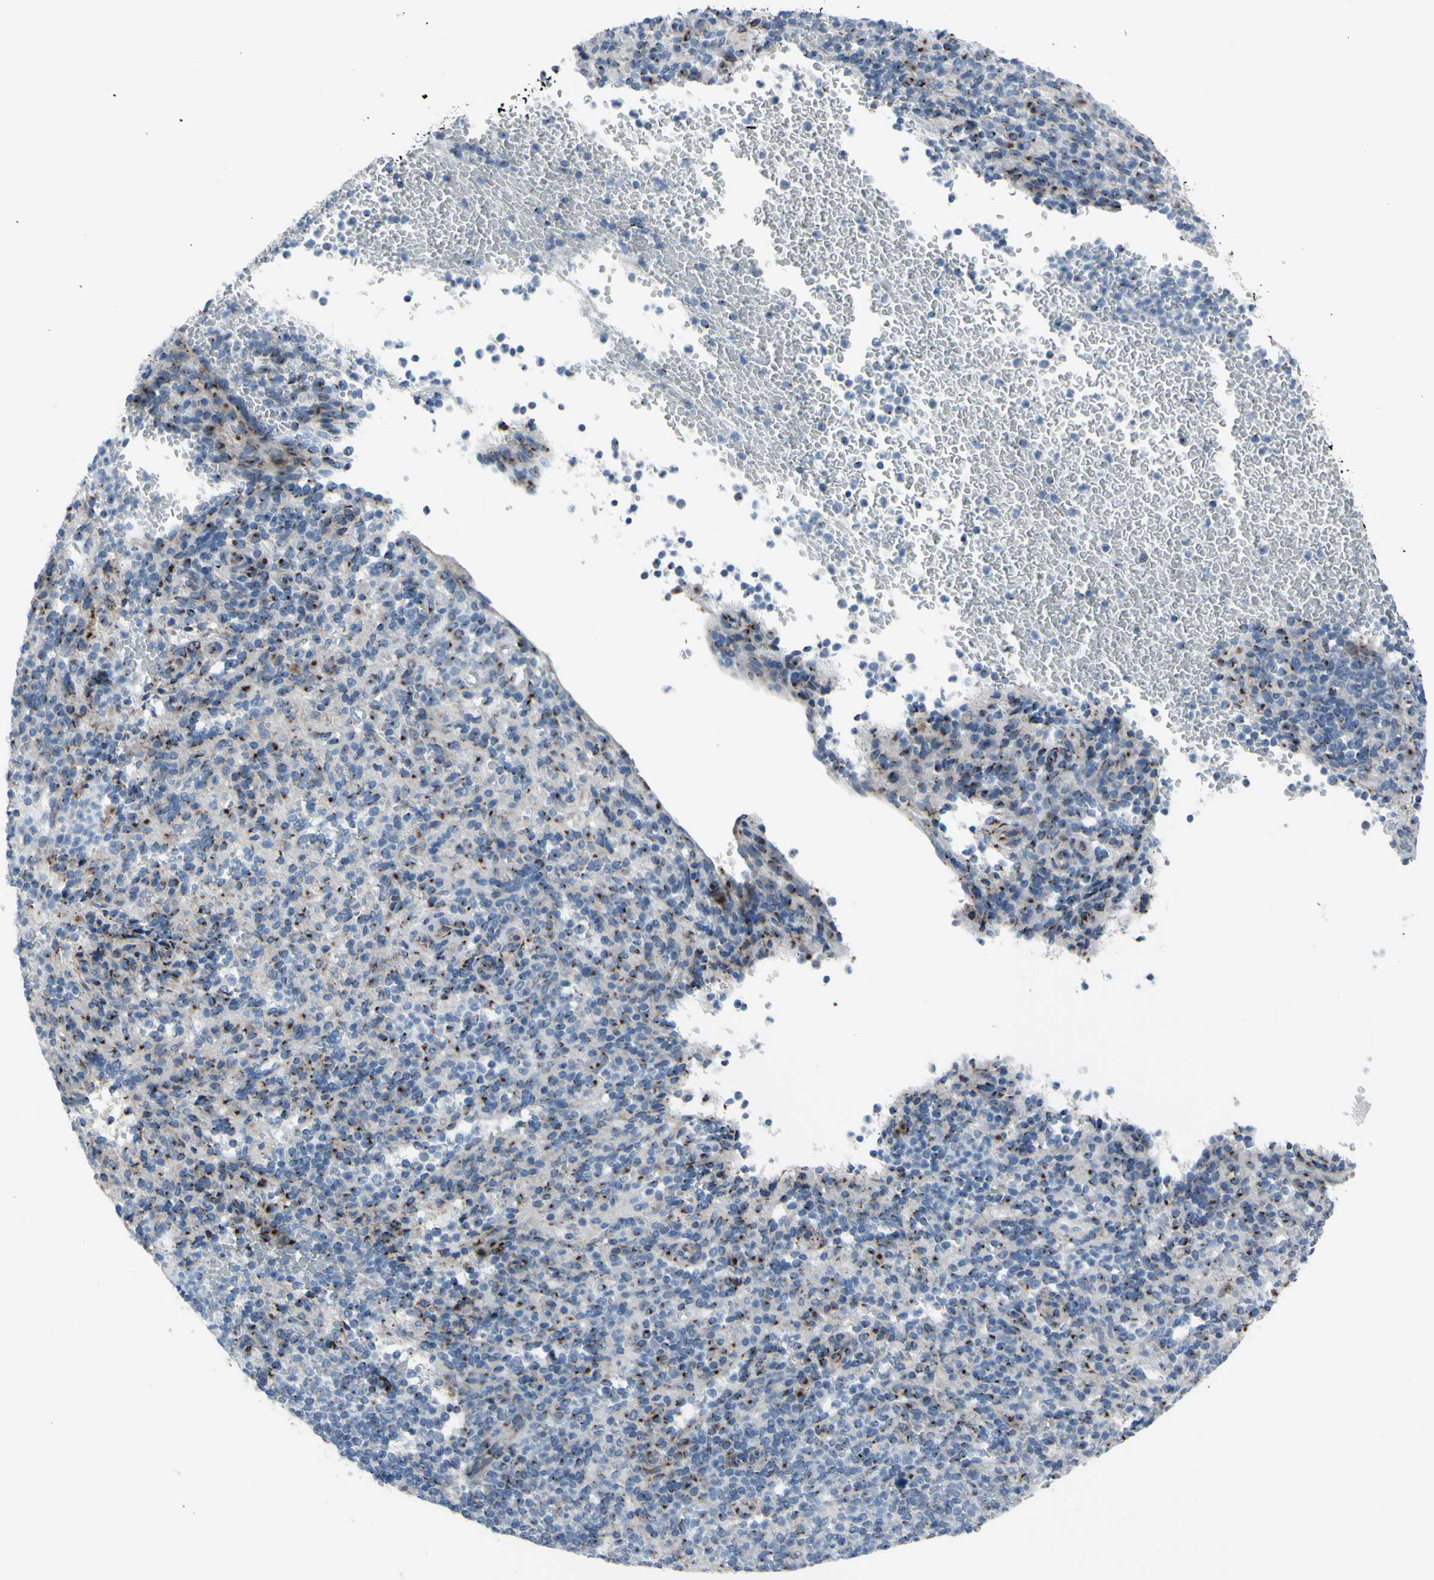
{"staining": {"intensity": "strong", "quantity": "25%-75%", "location": "cytoplasmic/membranous"}, "tissue": "spleen", "cell_type": "Cells in red pulp", "image_type": "normal", "snomed": [{"axis": "morphology", "description": "Normal tissue, NOS"}, {"axis": "topography", "description": "Spleen"}], "caption": "Cells in red pulp show strong cytoplasmic/membranous staining in about 25%-75% of cells in benign spleen. The staining is performed using DAB (3,3'-diaminobenzidine) brown chromogen to label protein expression. The nuclei are counter-stained blue using hematoxylin.", "gene": "GLG1", "patient": {"sex": "female", "age": 74}}